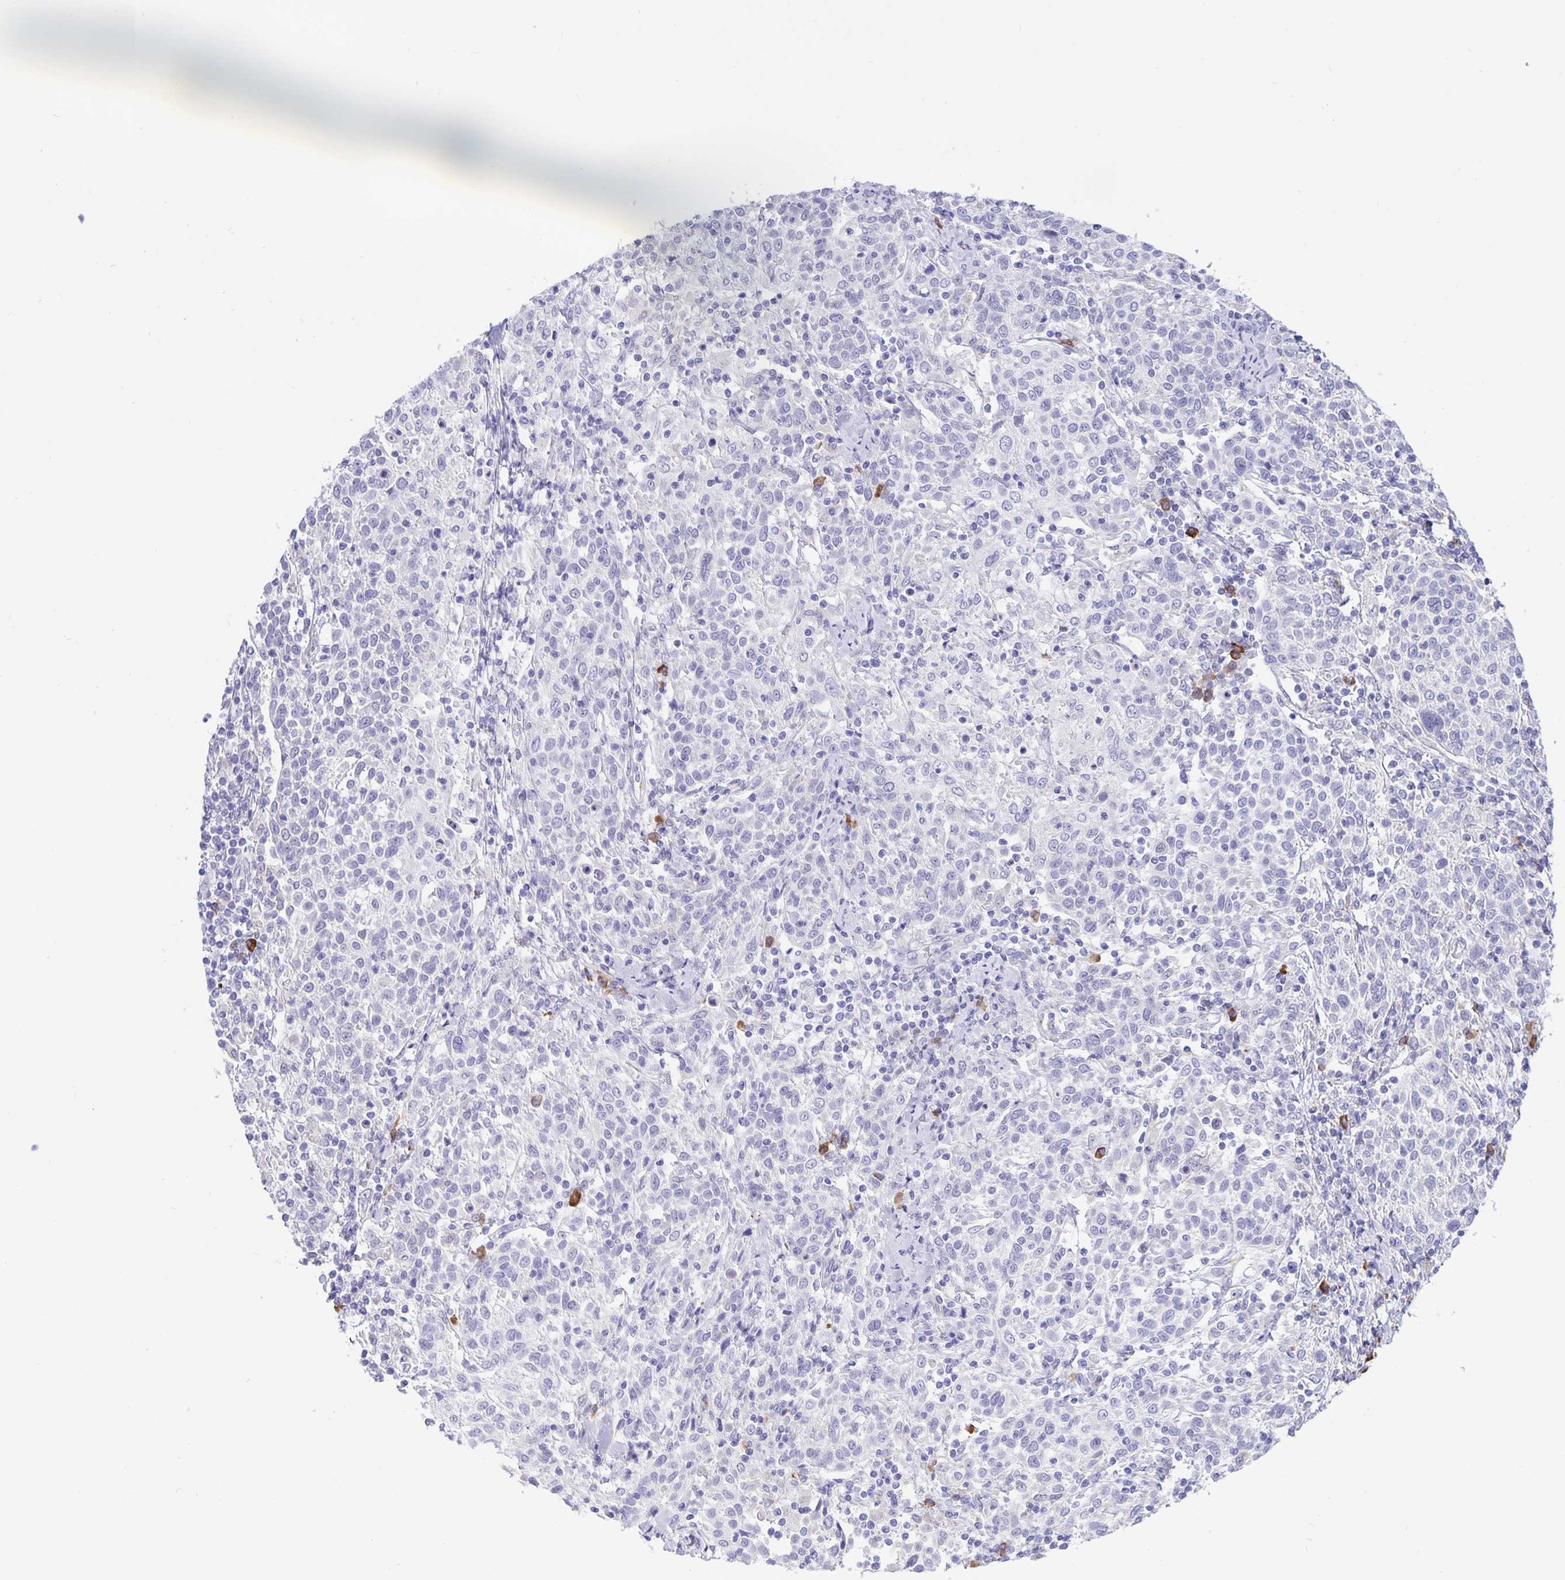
{"staining": {"intensity": "negative", "quantity": "none", "location": "none"}, "tissue": "cervical cancer", "cell_type": "Tumor cells", "image_type": "cancer", "snomed": [{"axis": "morphology", "description": "Squamous cell carcinoma, NOS"}, {"axis": "topography", "description": "Cervix"}], "caption": "The photomicrograph shows no significant staining in tumor cells of squamous cell carcinoma (cervical).", "gene": "ERMN", "patient": {"sex": "female", "age": 61}}